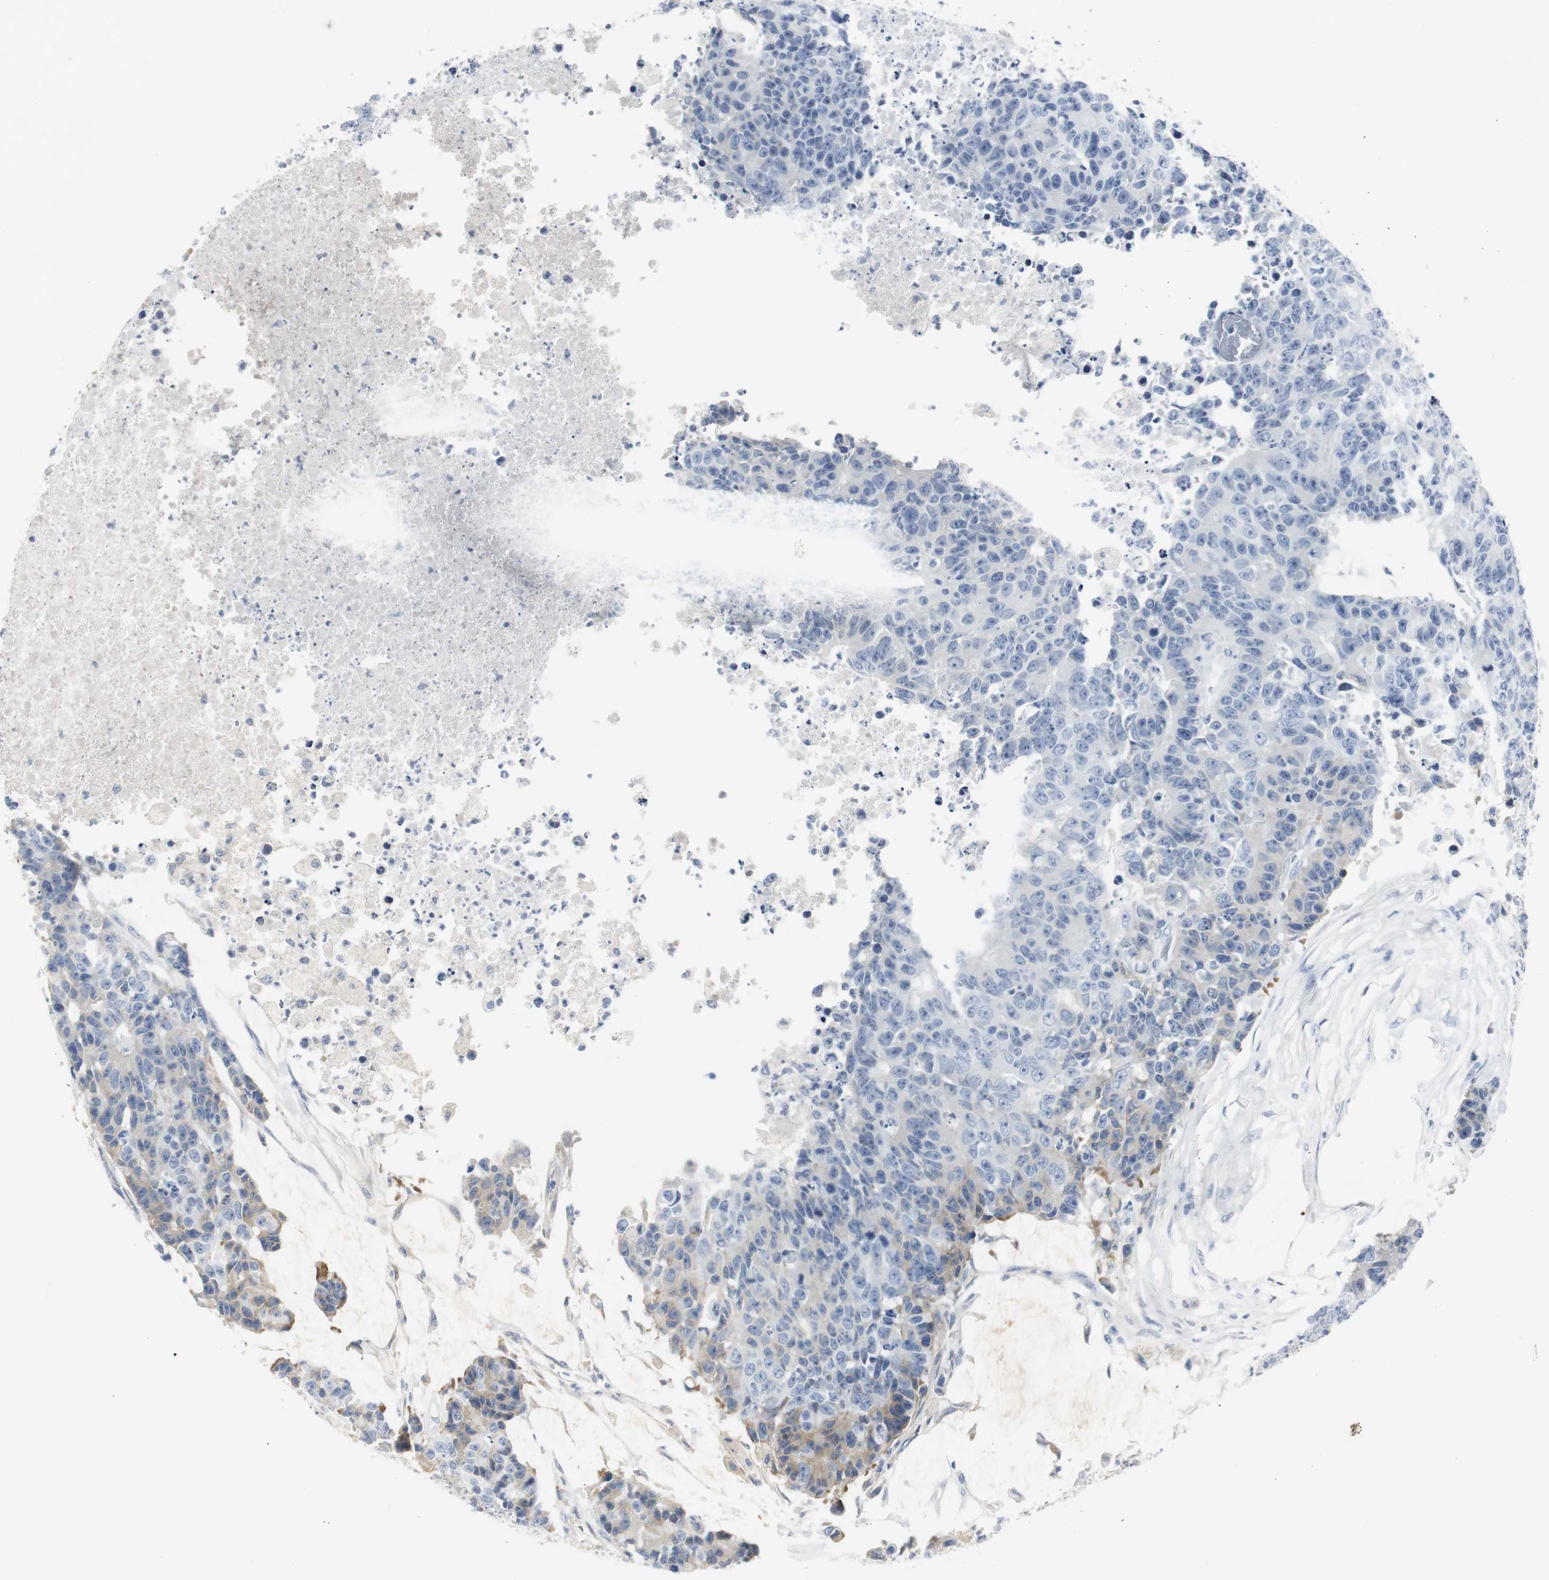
{"staining": {"intensity": "weak", "quantity": "<25%", "location": "cytoplasmic/membranous"}, "tissue": "colorectal cancer", "cell_type": "Tumor cells", "image_type": "cancer", "snomed": [{"axis": "morphology", "description": "Adenocarcinoma, NOS"}, {"axis": "topography", "description": "Colon"}], "caption": "Immunohistochemical staining of colorectal adenocarcinoma demonstrates no significant expression in tumor cells.", "gene": "SERPINF1", "patient": {"sex": "female", "age": 86}}